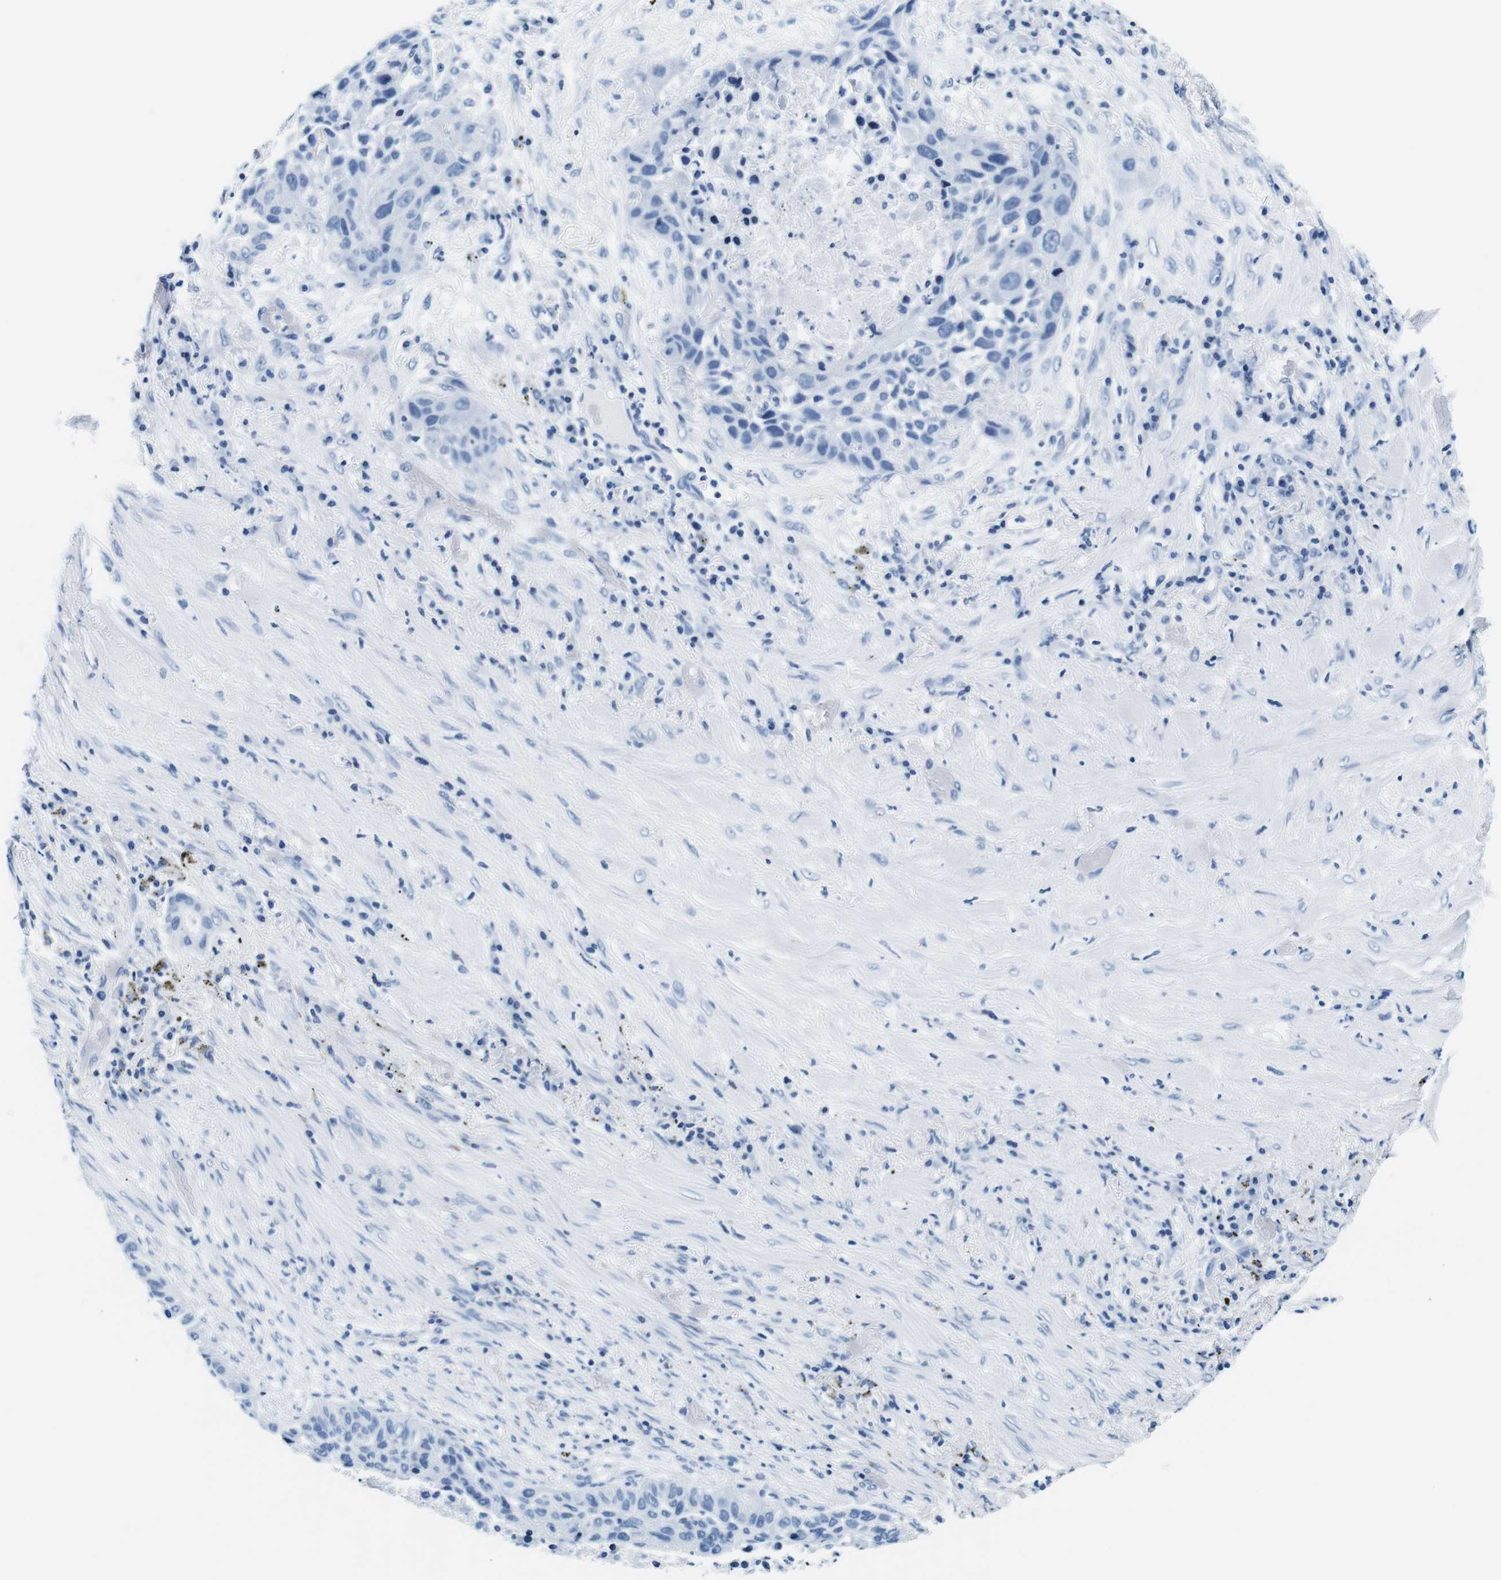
{"staining": {"intensity": "negative", "quantity": "none", "location": "none"}, "tissue": "lung cancer", "cell_type": "Tumor cells", "image_type": "cancer", "snomed": [{"axis": "morphology", "description": "Squamous cell carcinoma, NOS"}, {"axis": "topography", "description": "Lung"}], "caption": "IHC photomicrograph of lung cancer stained for a protein (brown), which displays no expression in tumor cells.", "gene": "ELANE", "patient": {"sex": "male", "age": 57}}